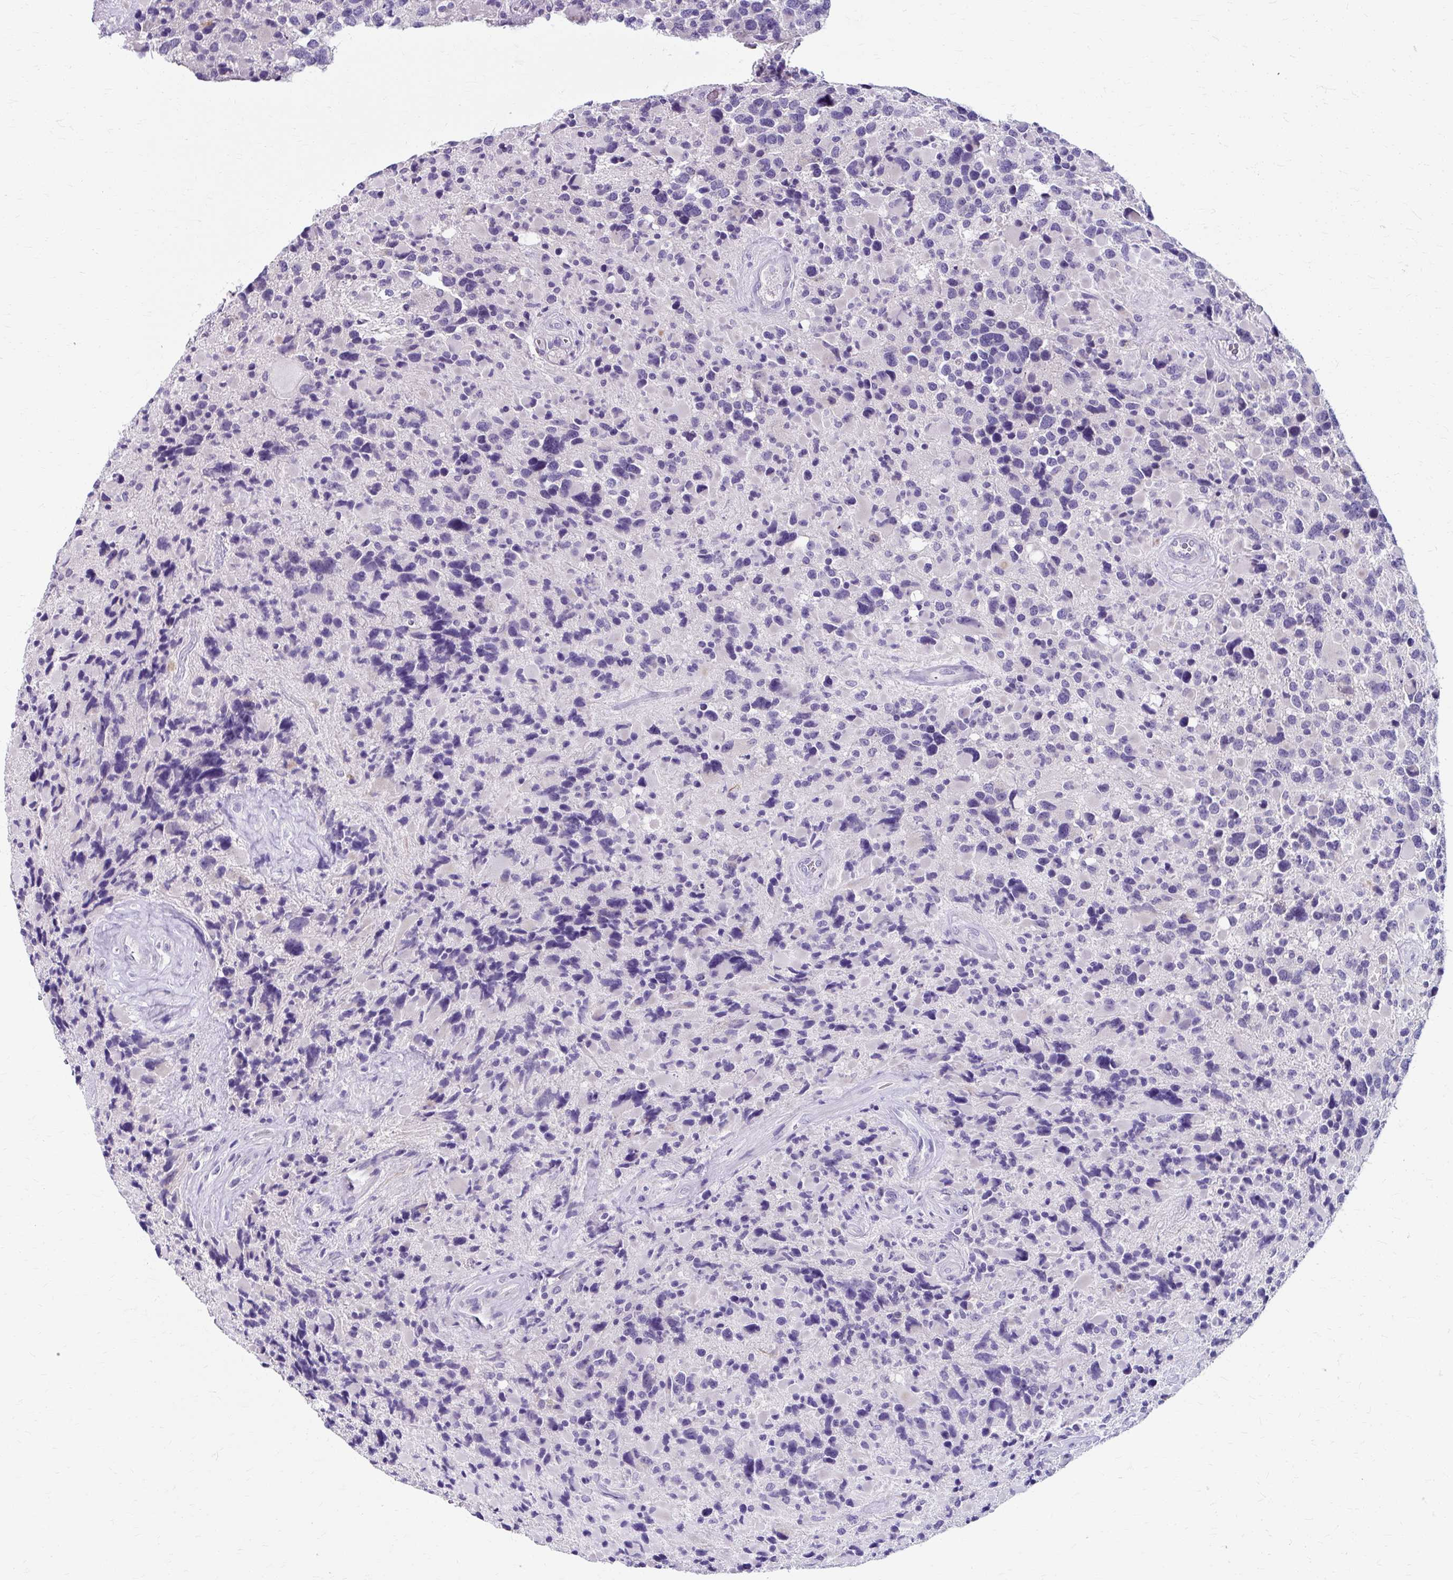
{"staining": {"intensity": "negative", "quantity": "none", "location": "none"}, "tissue": "glioma", "cell_type": "Tumor cells", "image_type": "cancer", "snomed": [{"axis": "morphology", "description": "Glioma, malignant, High grade"}, {"axis": "topography", "description": "Brain"}], "caption": "Protein analysis of high-grade glioma (malignant) displays no significant positivity in tumor cells.", "gene": "ZNF555", "patient": {"sex": "female", "age": 40}}